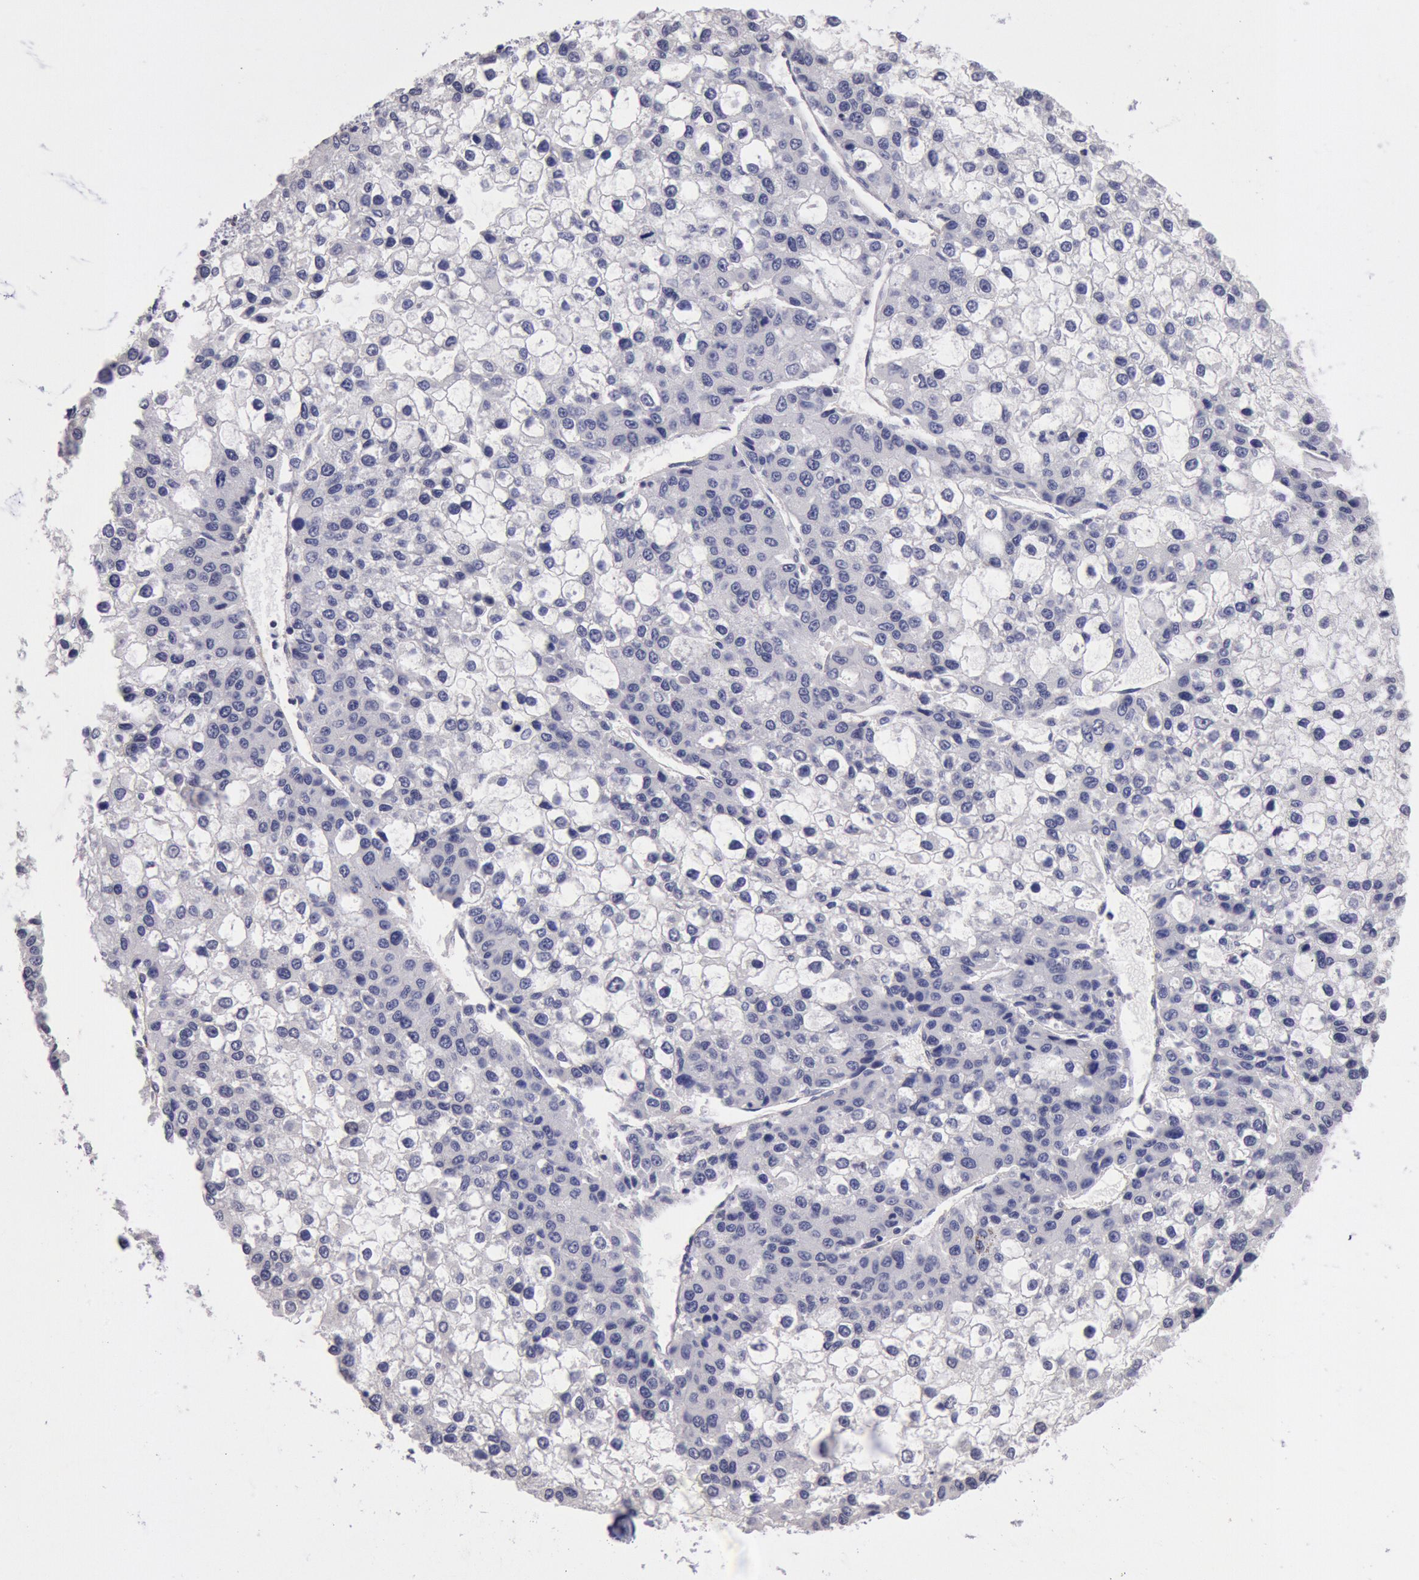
{"staining": {"intensity": "negative", "quantity": "none", "location": "none"}, "tissue": "liver cancer", "cell_type": "Tumor cells", "image_type": "cancer", "snomed": [{"axis": "morphology", "description": "Carcinoma, Hepatocellular, NOS"}, {"axis": "topography", "description": "Liver"}], "caption": "A micrograph of liver hepatocellular carcinoma stained for a protein exhibits no brown staining in tumor cells.", "gene": "MYH7", "patient": {"sex": "female", "age": 66}}